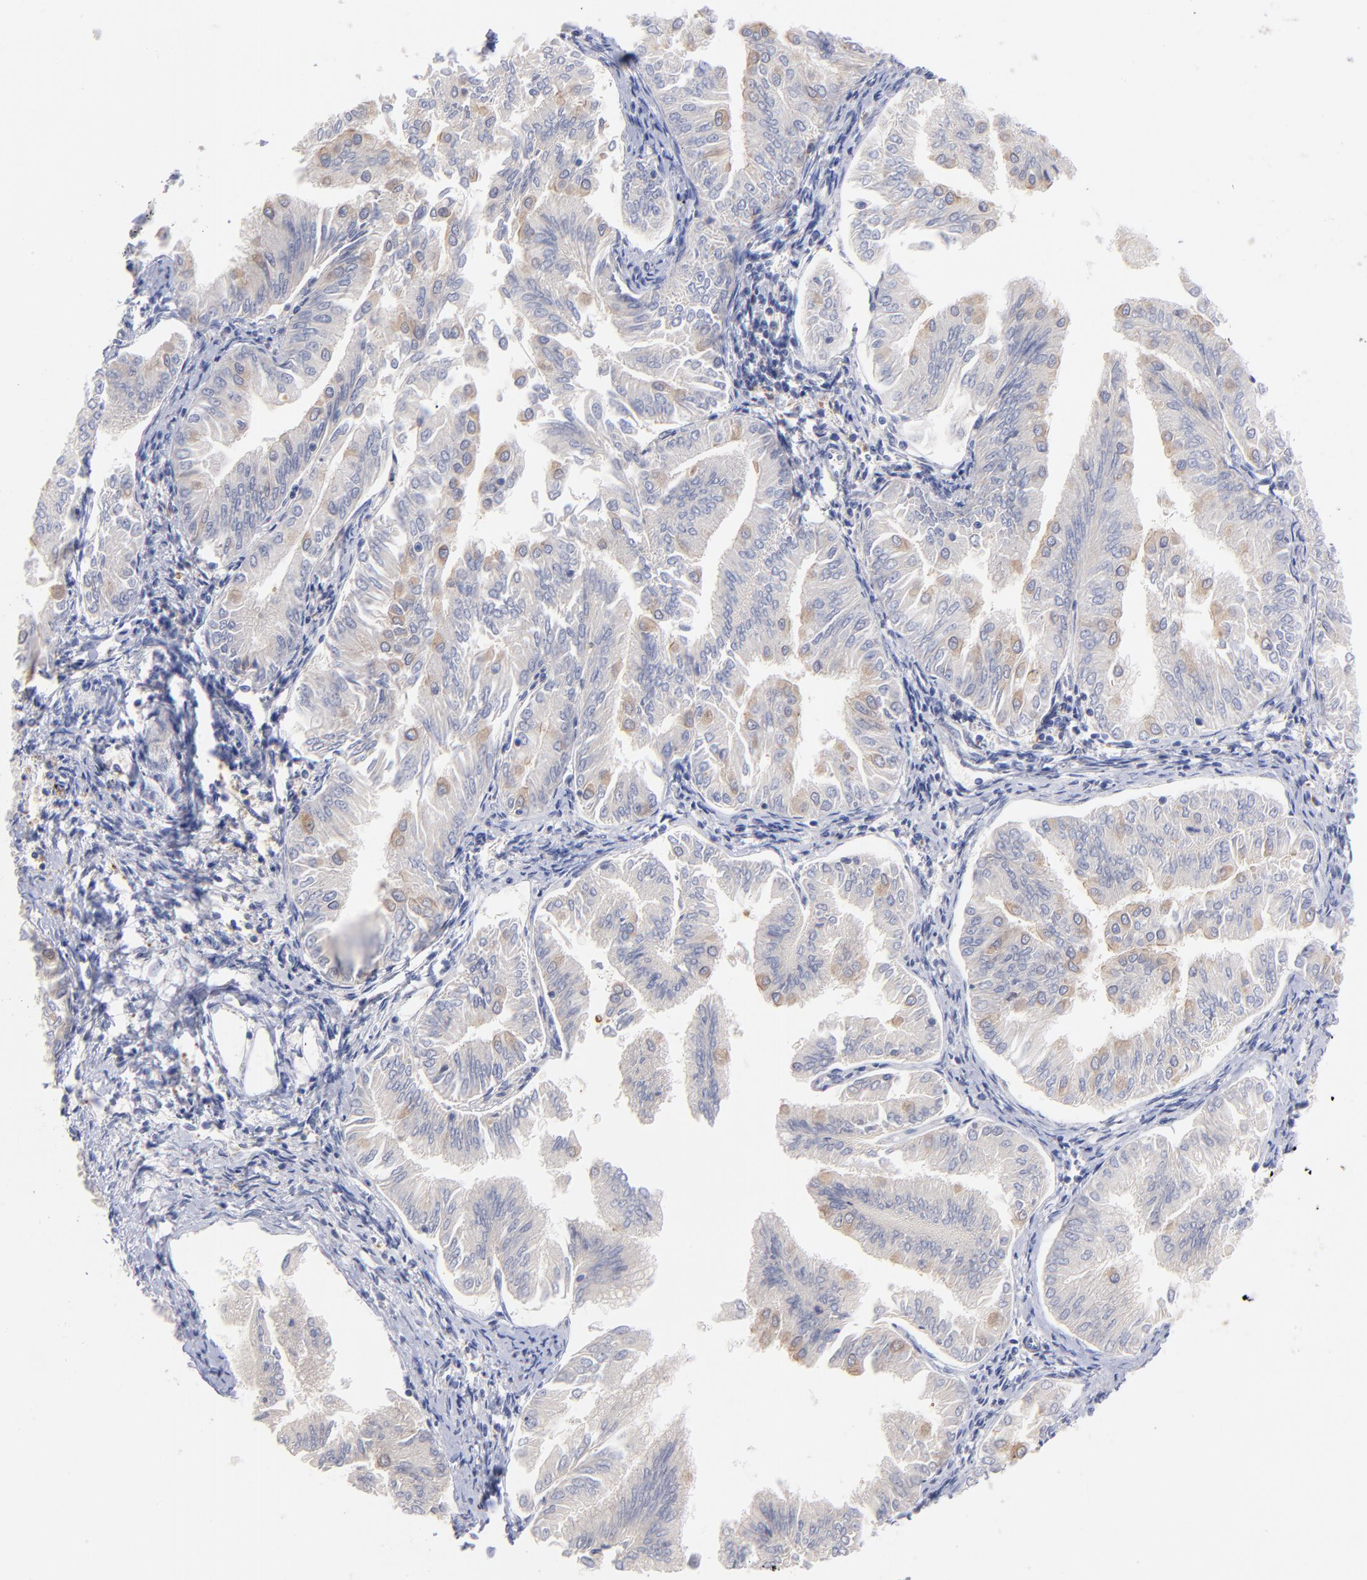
{"staining": {"intensity": "weak", "quantity": "25%-75%", "location": "cytoplasmic/membranous"}, "tissue": "endometrial cancer", "cell_type": "Tumor cells", "image_type": "cancer", "snomed": [{"axis": "morphology", "description": "Adenocarcinoma, NOS"}, {"axis": "topography", "description": "Endometrium"}], "caption": "A micrograph showing weak cytoplasmic/membranous positivity in approximately 25%-75% of tumor cells in endometrial cancer (adenocarcinoma), as visualized by brown immunohistochemical staining.", "gene": "KREMEN2", "patient": {"sex": "female", "age": 53}}